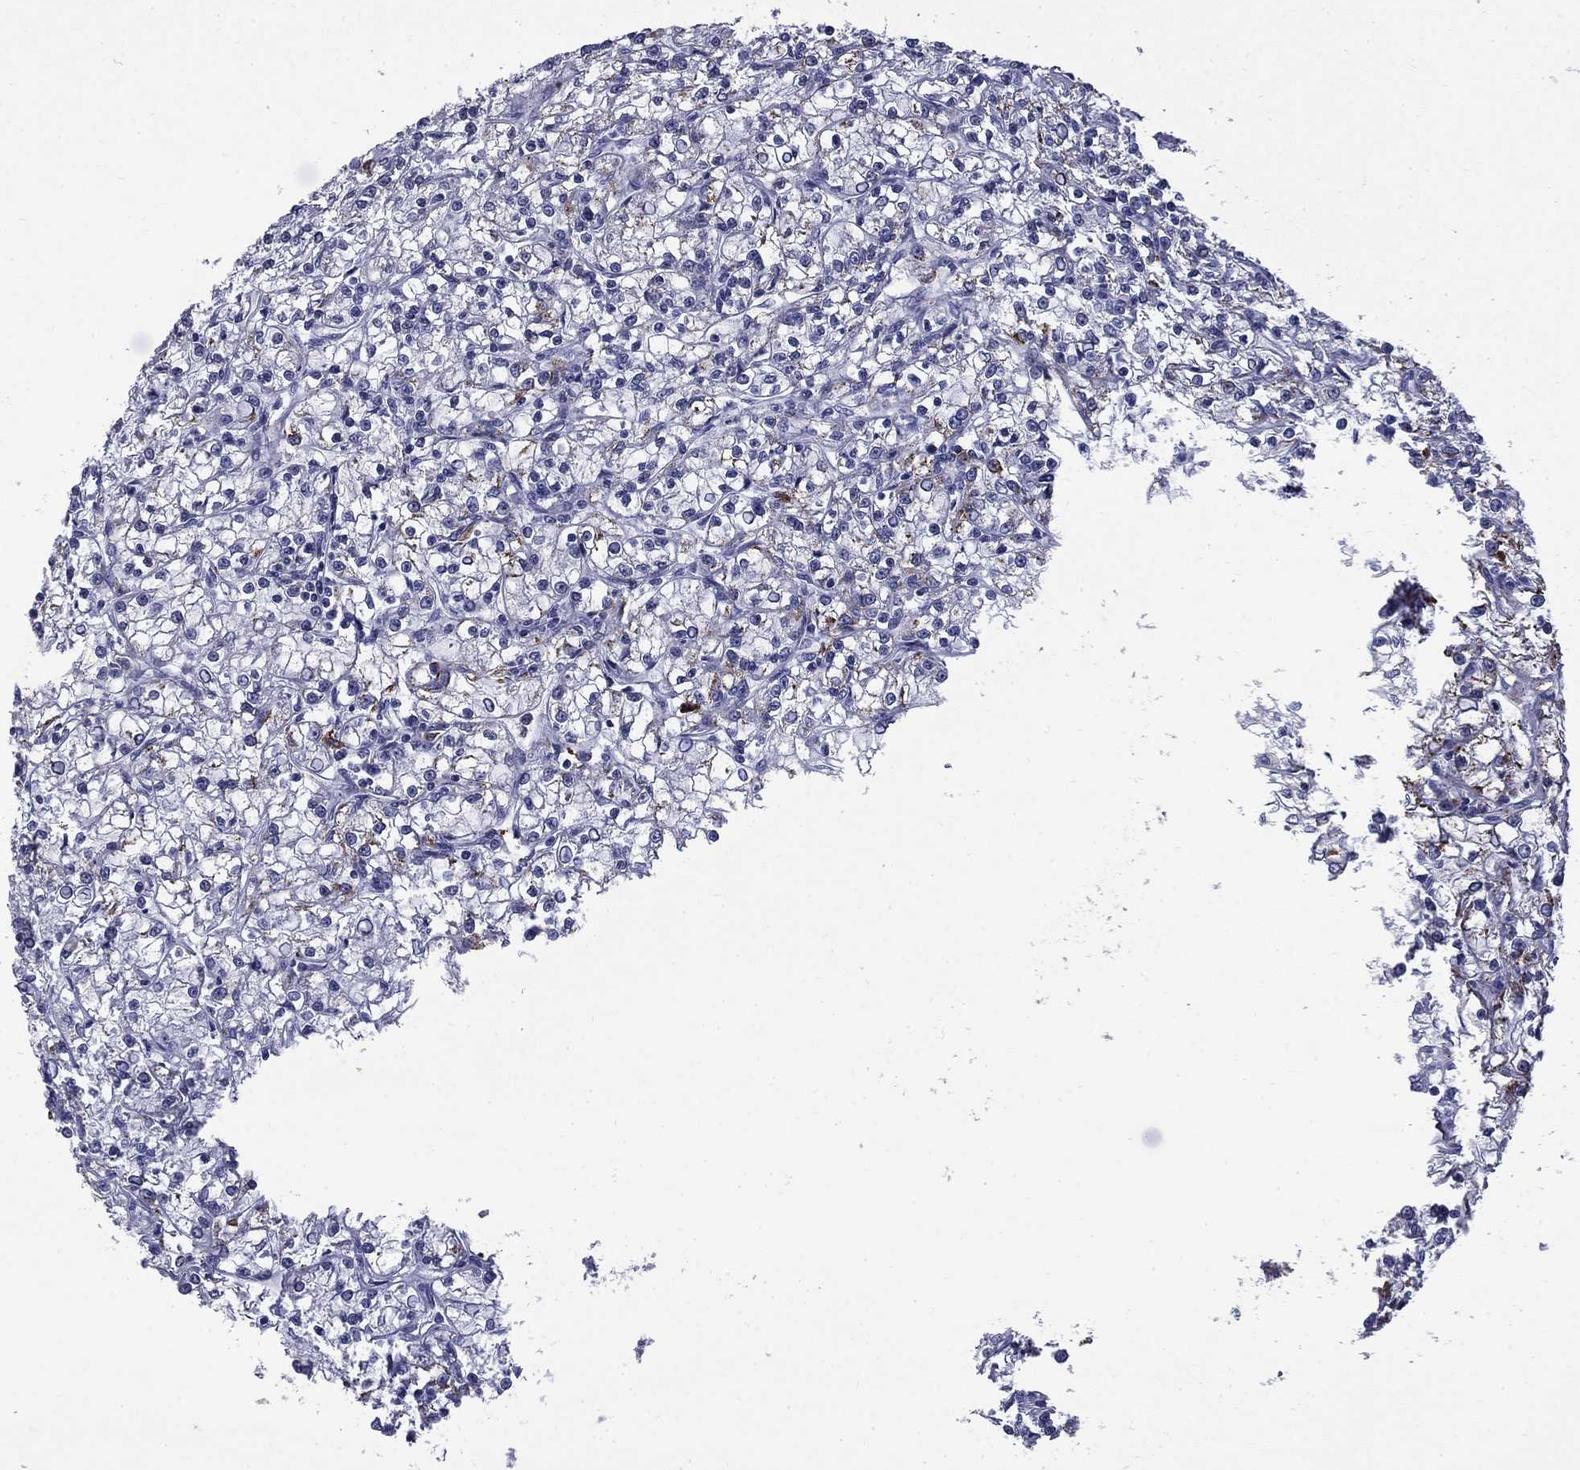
{"staining": {"intensity": "negative", "quantity": "none", "location": "none"}, "tissue": "renal cancer", "cell_type": "Tumor cells", "image_type": "cancer", "snomed": [{"axis": "morphology", "description": "Adenocarcinoma, NOS"}, {"axis": "topography", "description": "Kidney"}], "caption": "High power microscopy image of an immunohistochemistry image of renal cancer (adenocarcinoma), revealing no significant positivity in tumor cells. (Stains: DAB (3,3'-diaminobenzidine) IHC with hematoxylin counter stain, Microscopy: brightfield microscopy at high magnification).", "gene": "TRIM29", "patient": {"sex": "female", "age": 59}}